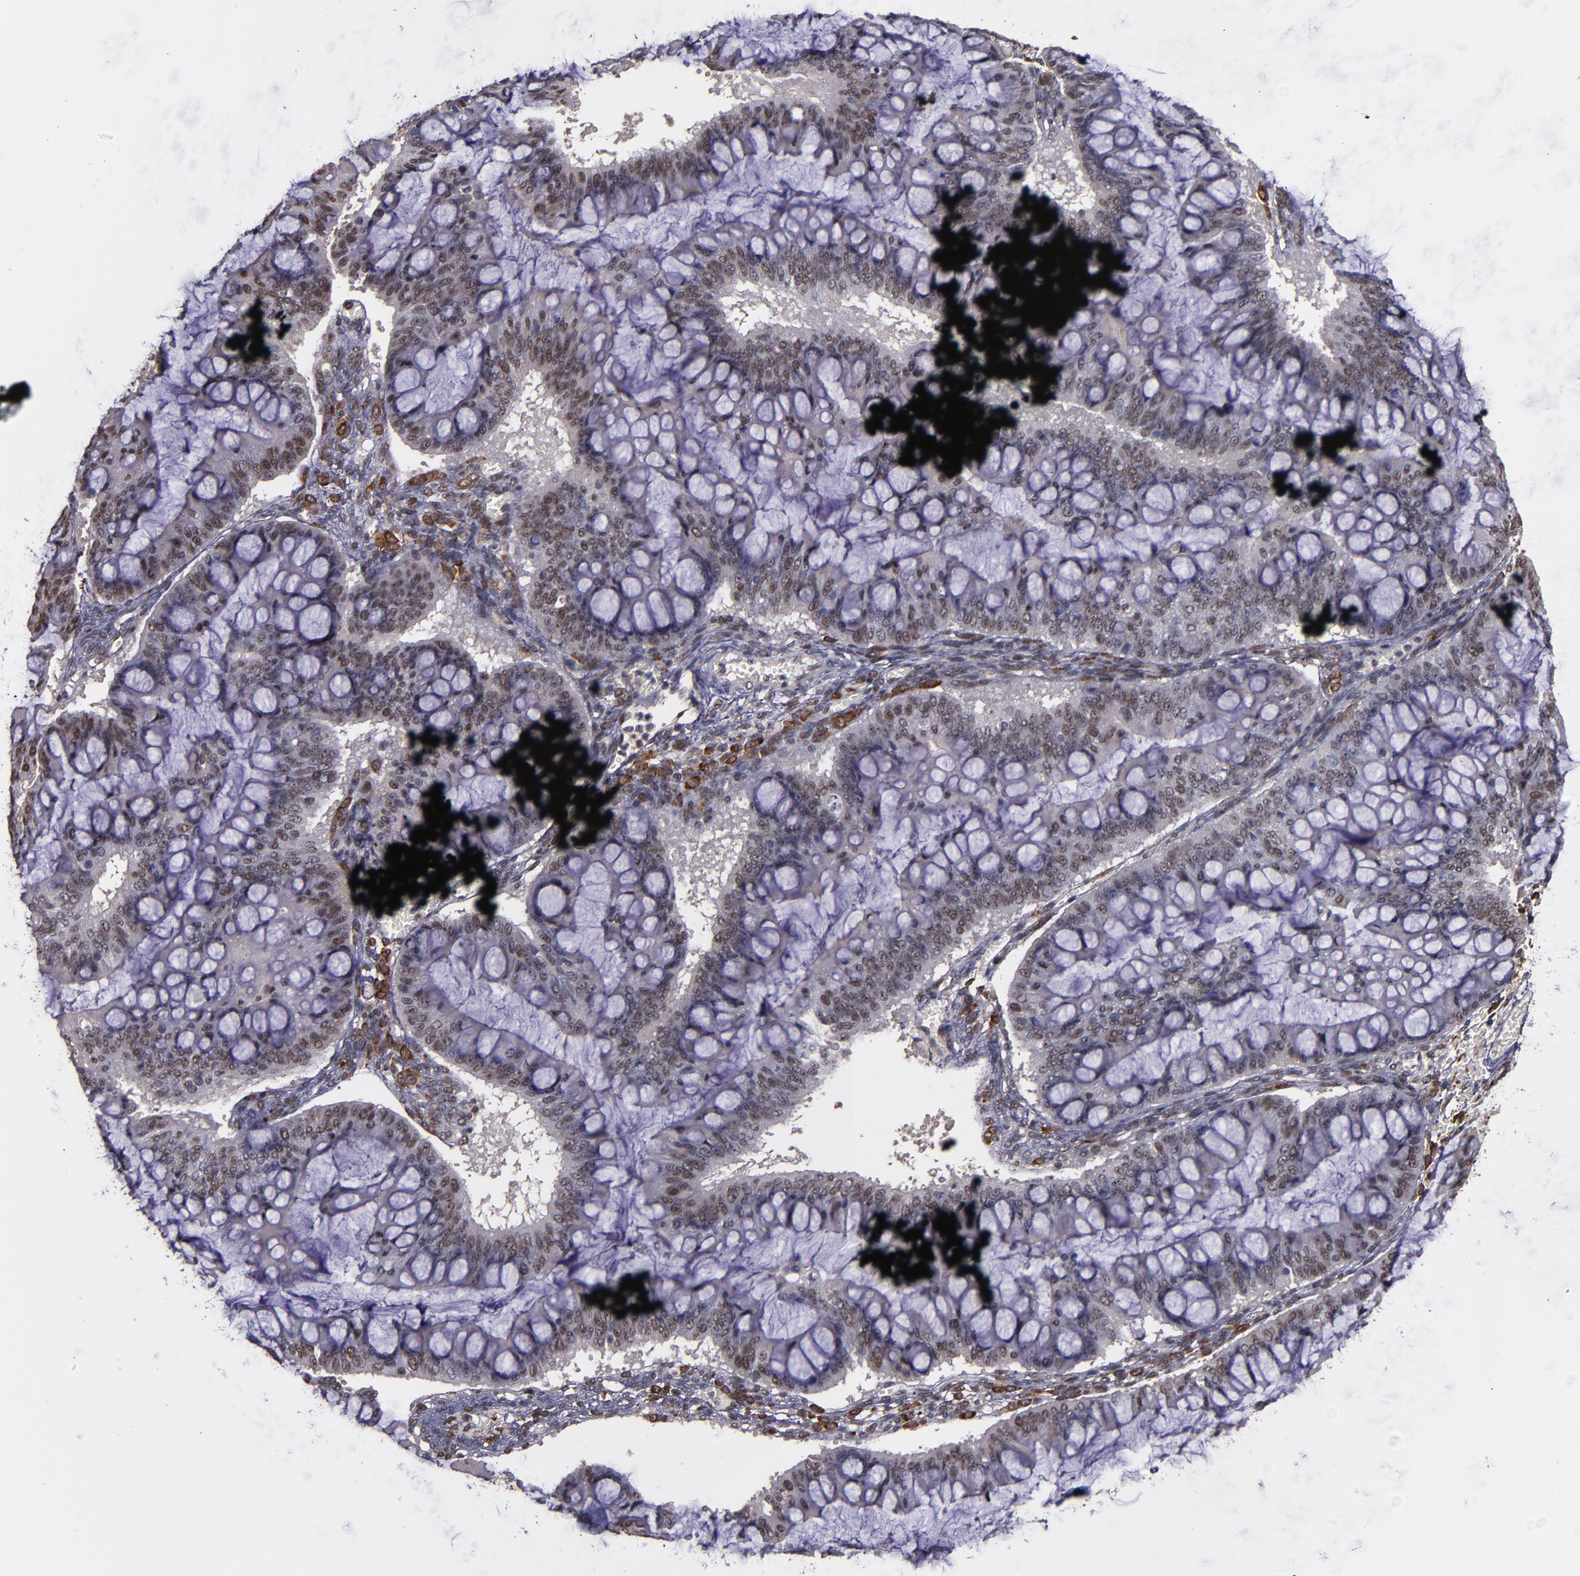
{"staining": {"intensity": "weak", "quantity": ">75%", "location": "nuclear"}, "tissue": "ovarian cancer", "cell_type": "Tumor cells", "image_type": "cancer", "snomed": [{"axis": "morphology", "description": "Cystadenocarcinoma, mucinous, NOS"}, {"axis": "topography", "description": "Ovary"}], "caption": "Tumor cells demonstrate weak nuclear expression in approximately >75% of cells in ovarian mucinous cystadenocarcinoma.", "gene": "CHEK2", "patient": {"sex": "female", "age": 73}}